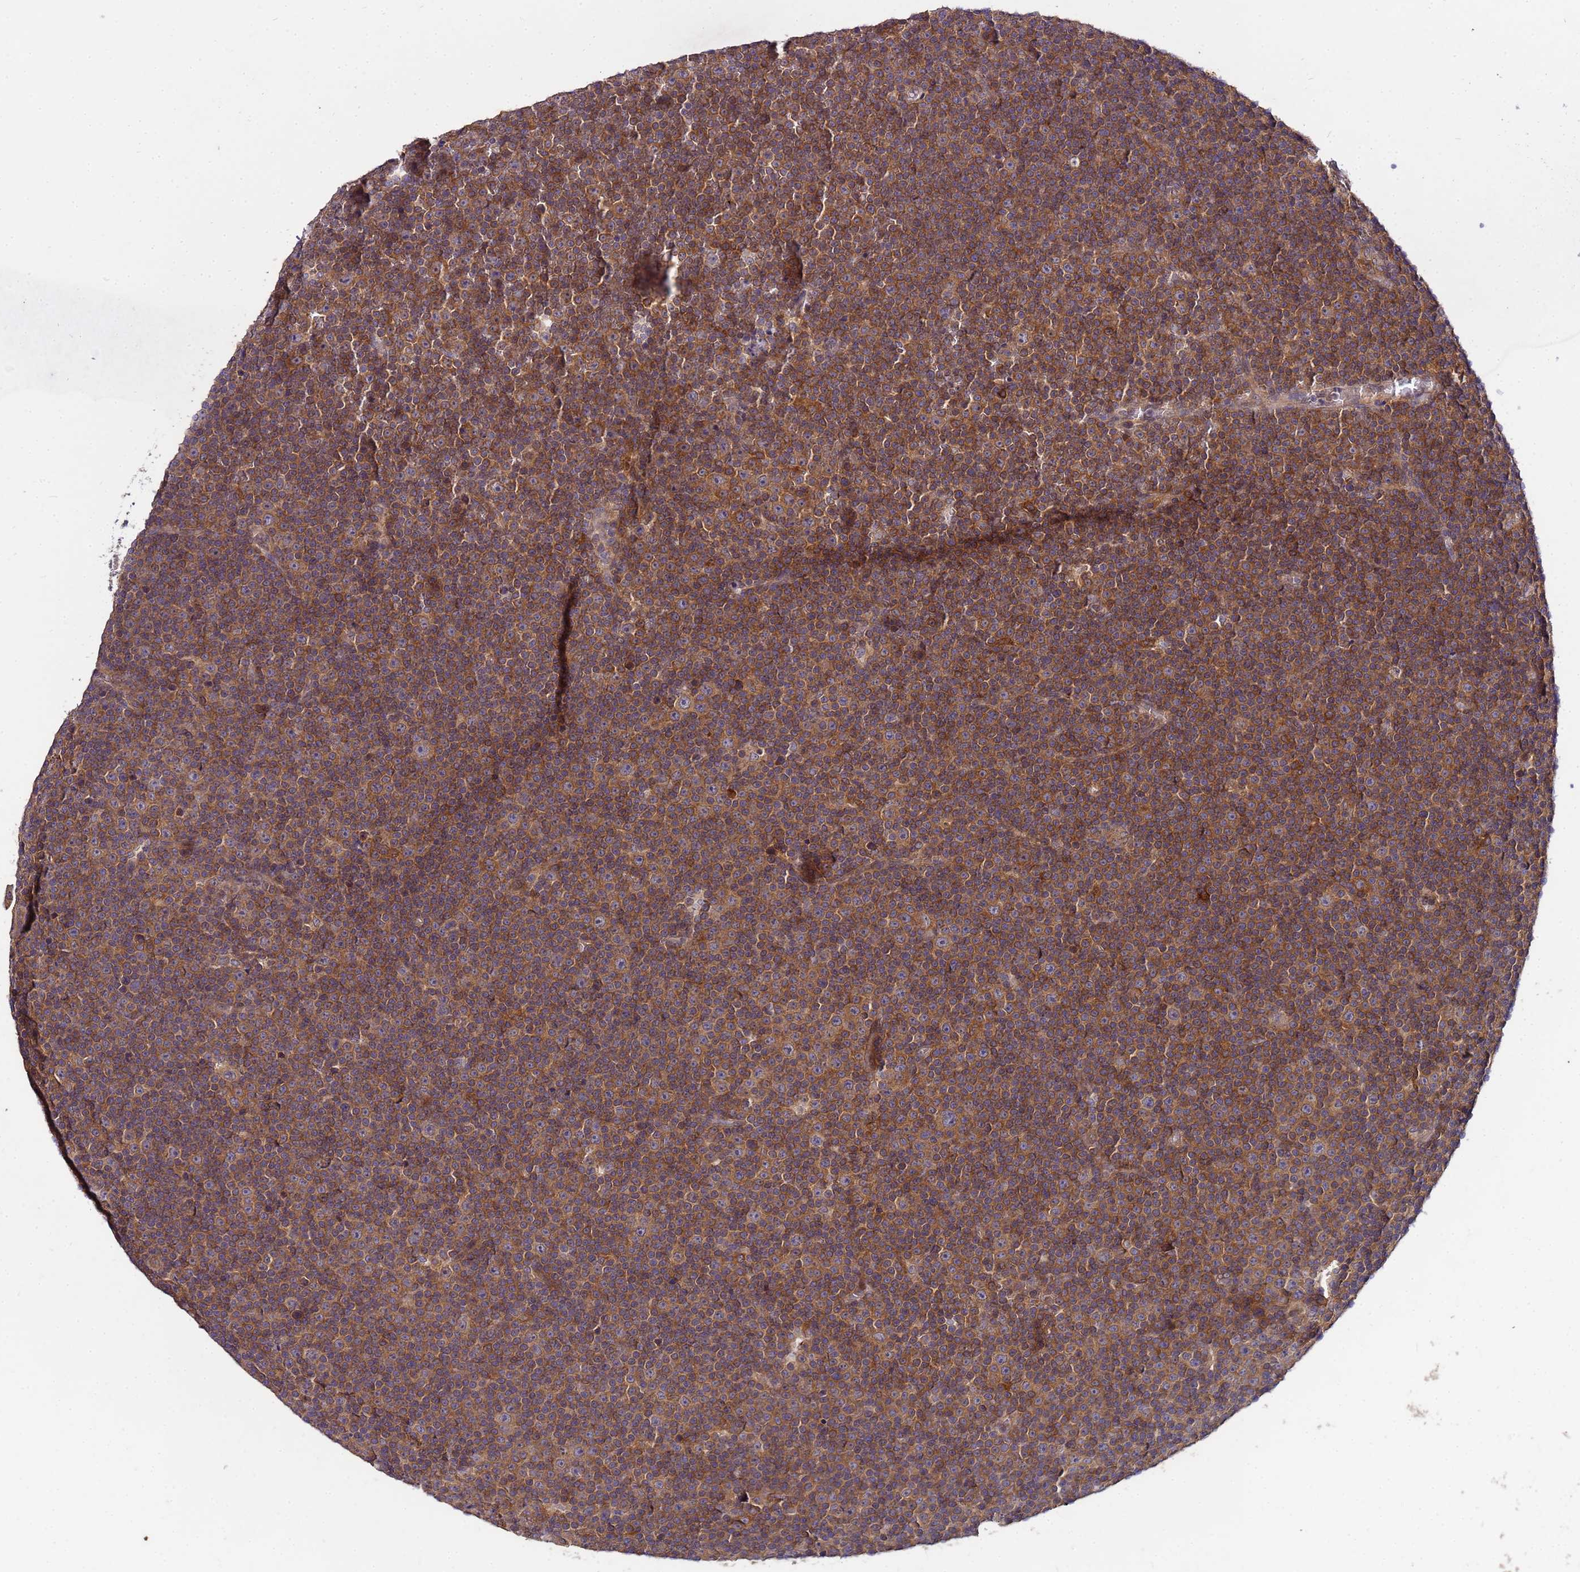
{"staining": {"intensity": "moderate", "quantity": ">75%", "location": "cytoplasmic/membranous"}, "tissue": "lymphoma", "cell_type": "Tumor cells", "image_type": "cancer", "snomed": [{"axis": "morphology", "description": "Malignant lymphoma, non-Hodgkin's type, Low grade"}, {"axis": "topography", "description": "Lymph node"}], "caption": "The photomicrograph demonstrates immunohistochemical staining of lymphoma. There is moderate cytoplasmic/membranous positivity is present in about >75% of tumor cells.", "gene": "GSPT2", "patient": {"sex": "female", "age": 67}}